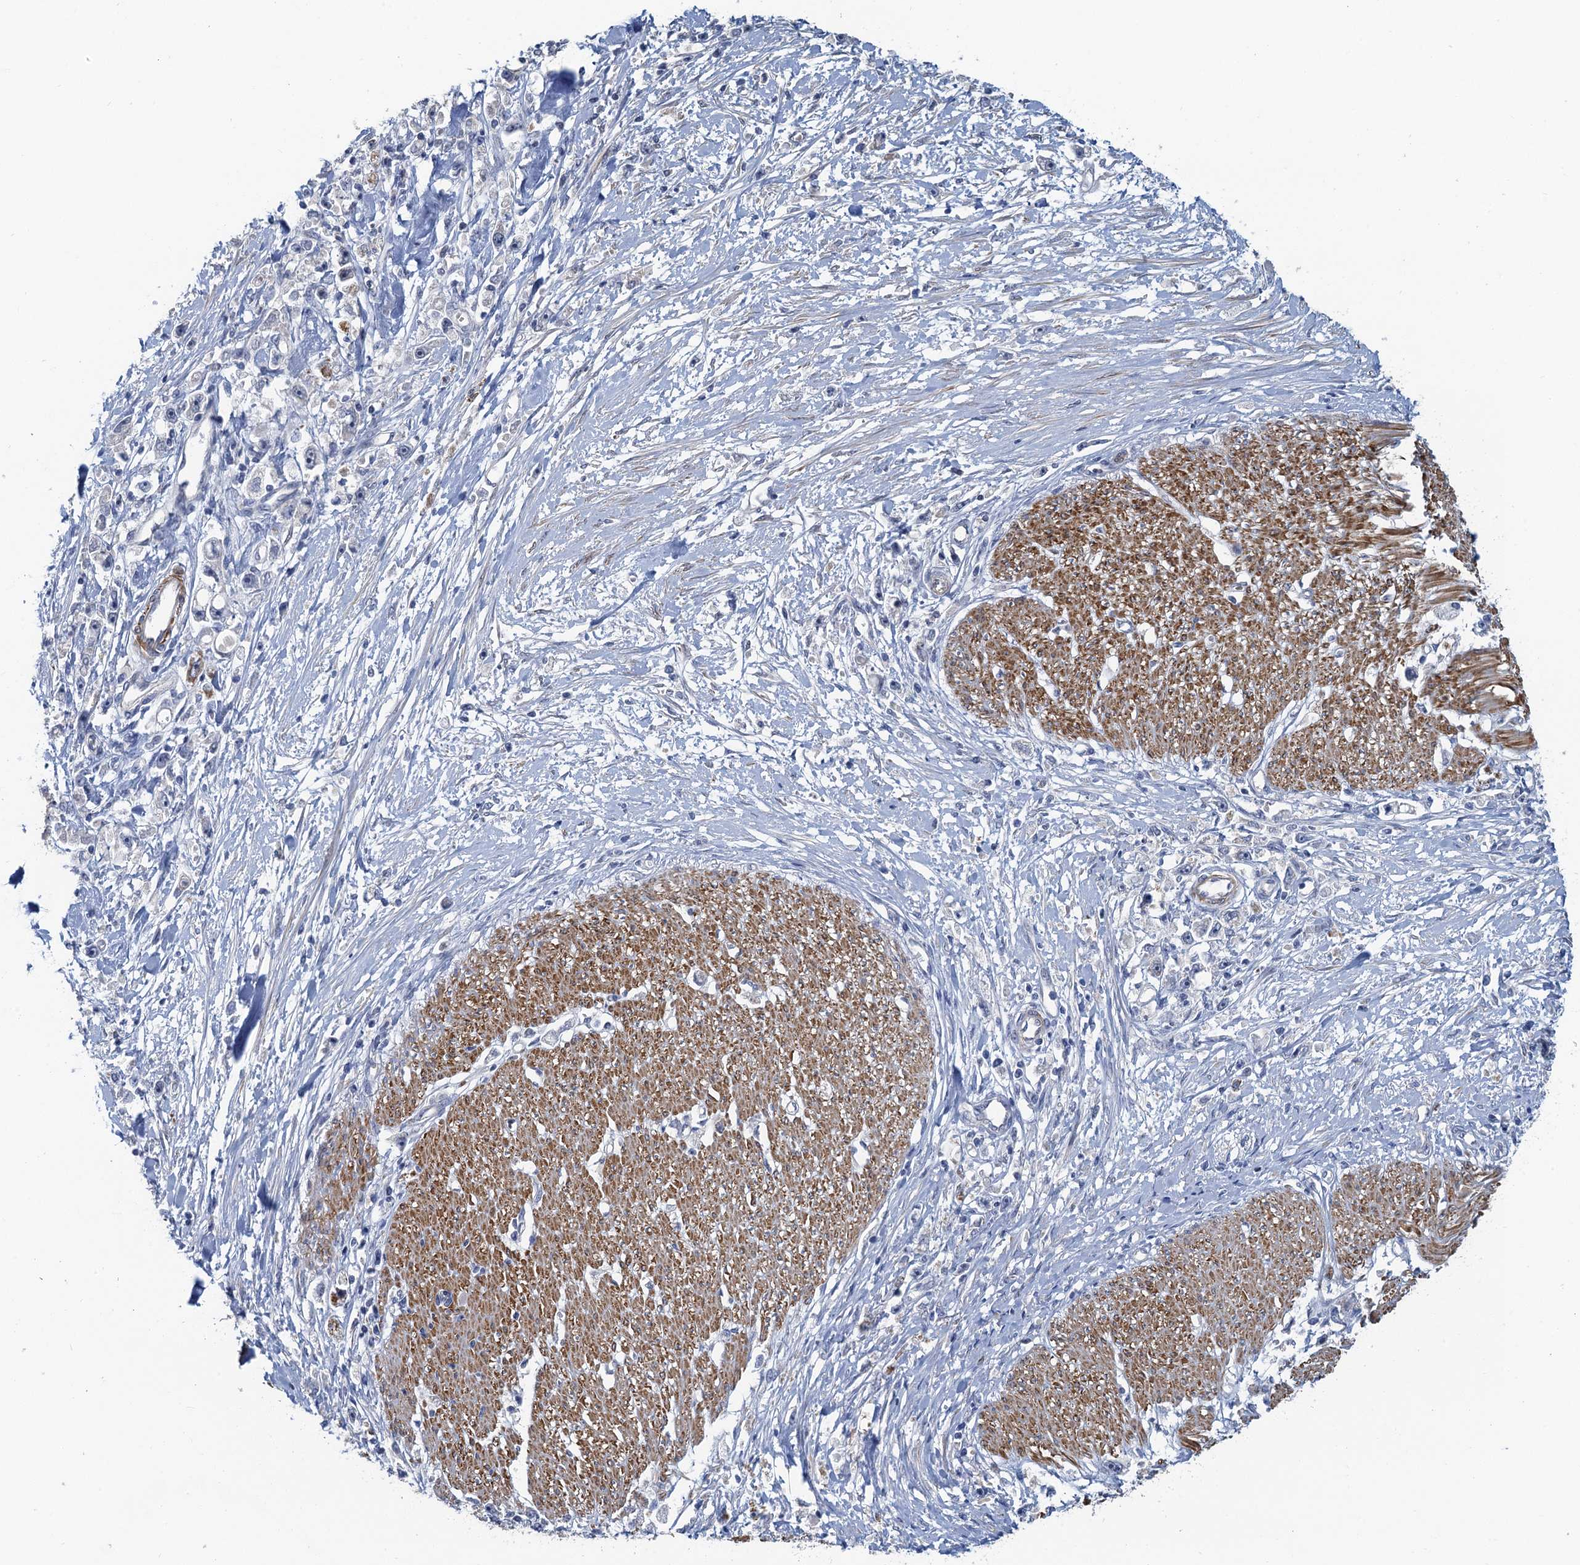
{"staining": {"intensity": "negative", "quantity": "none", "location": "none"}, "tissue": "stomach cancer", "cell_type": "Tumor cells", "image_type": "cancer", "snomed": [{"axis": "morphology", "description": "Adenocarcinoma, NOS"}, {"axis": "topography", "description": "Stomach"}], "caption": "Histopathology image shows no protein positivity in tumor cells of stomach cancer tissue. The staining is performed using DAB brown chromogen with nuclei counter-stained in using hematoxylin.", "gene": "MYO16", "patient": {"sex": "female", "age": 59}}